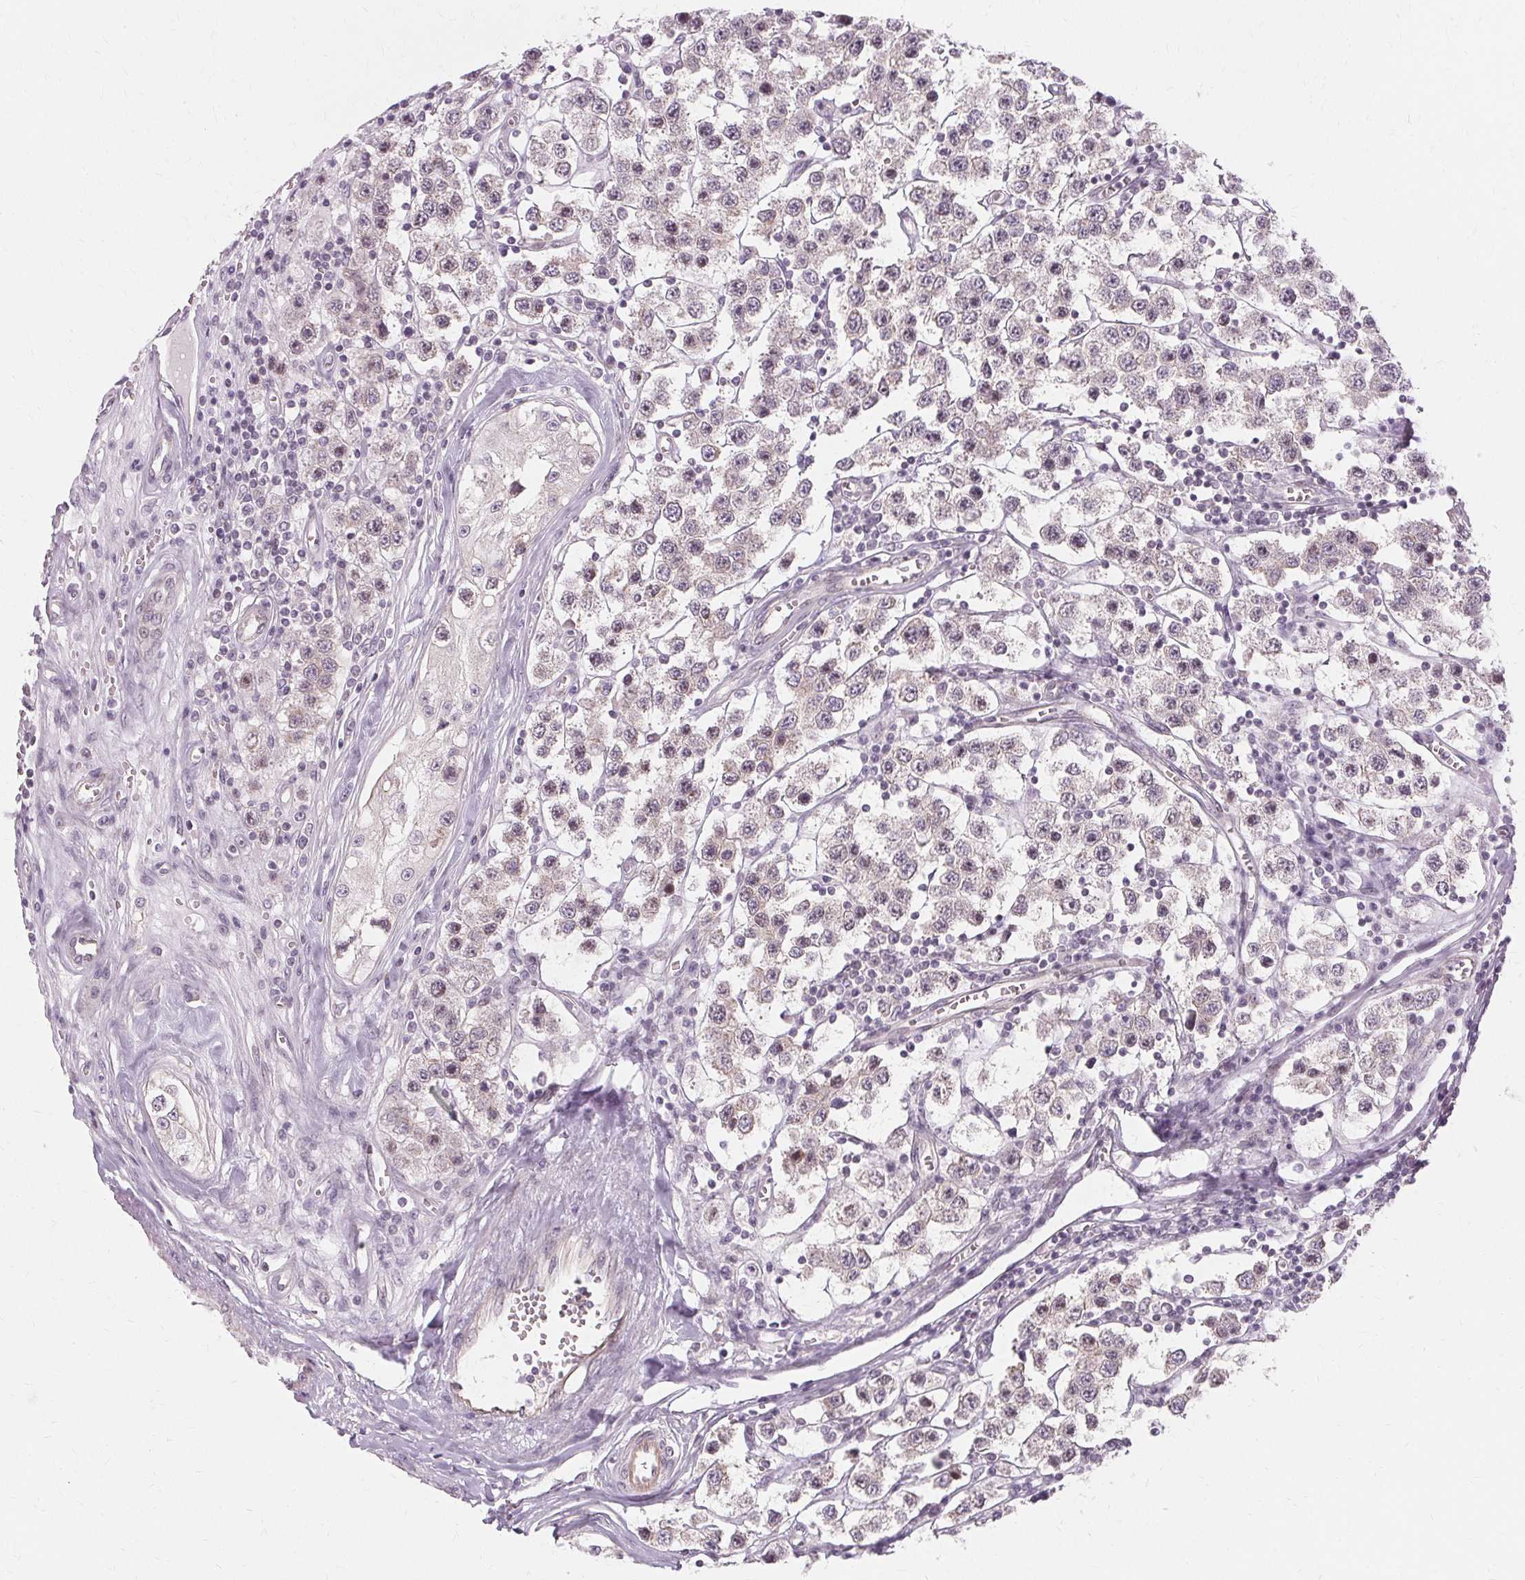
{"staining": {"intensity": "negative", "quantity": "none", "location": "none"}, "tissue": "testis cancer", "cell_type": "Tumor cells", "image_type": "cancer", "snomed": [{"axis": "morphology", "description": "Seminoma, NOS"}, {"axis": "topography", "description": "Testis"}], "caption": "Immunohistochemistry micrograph of testis seminoma stained for a protein (brown), which reveals no expression in tumor cells.", "gene": "USP8", "patient": {"sex": "male", "age": 34}}